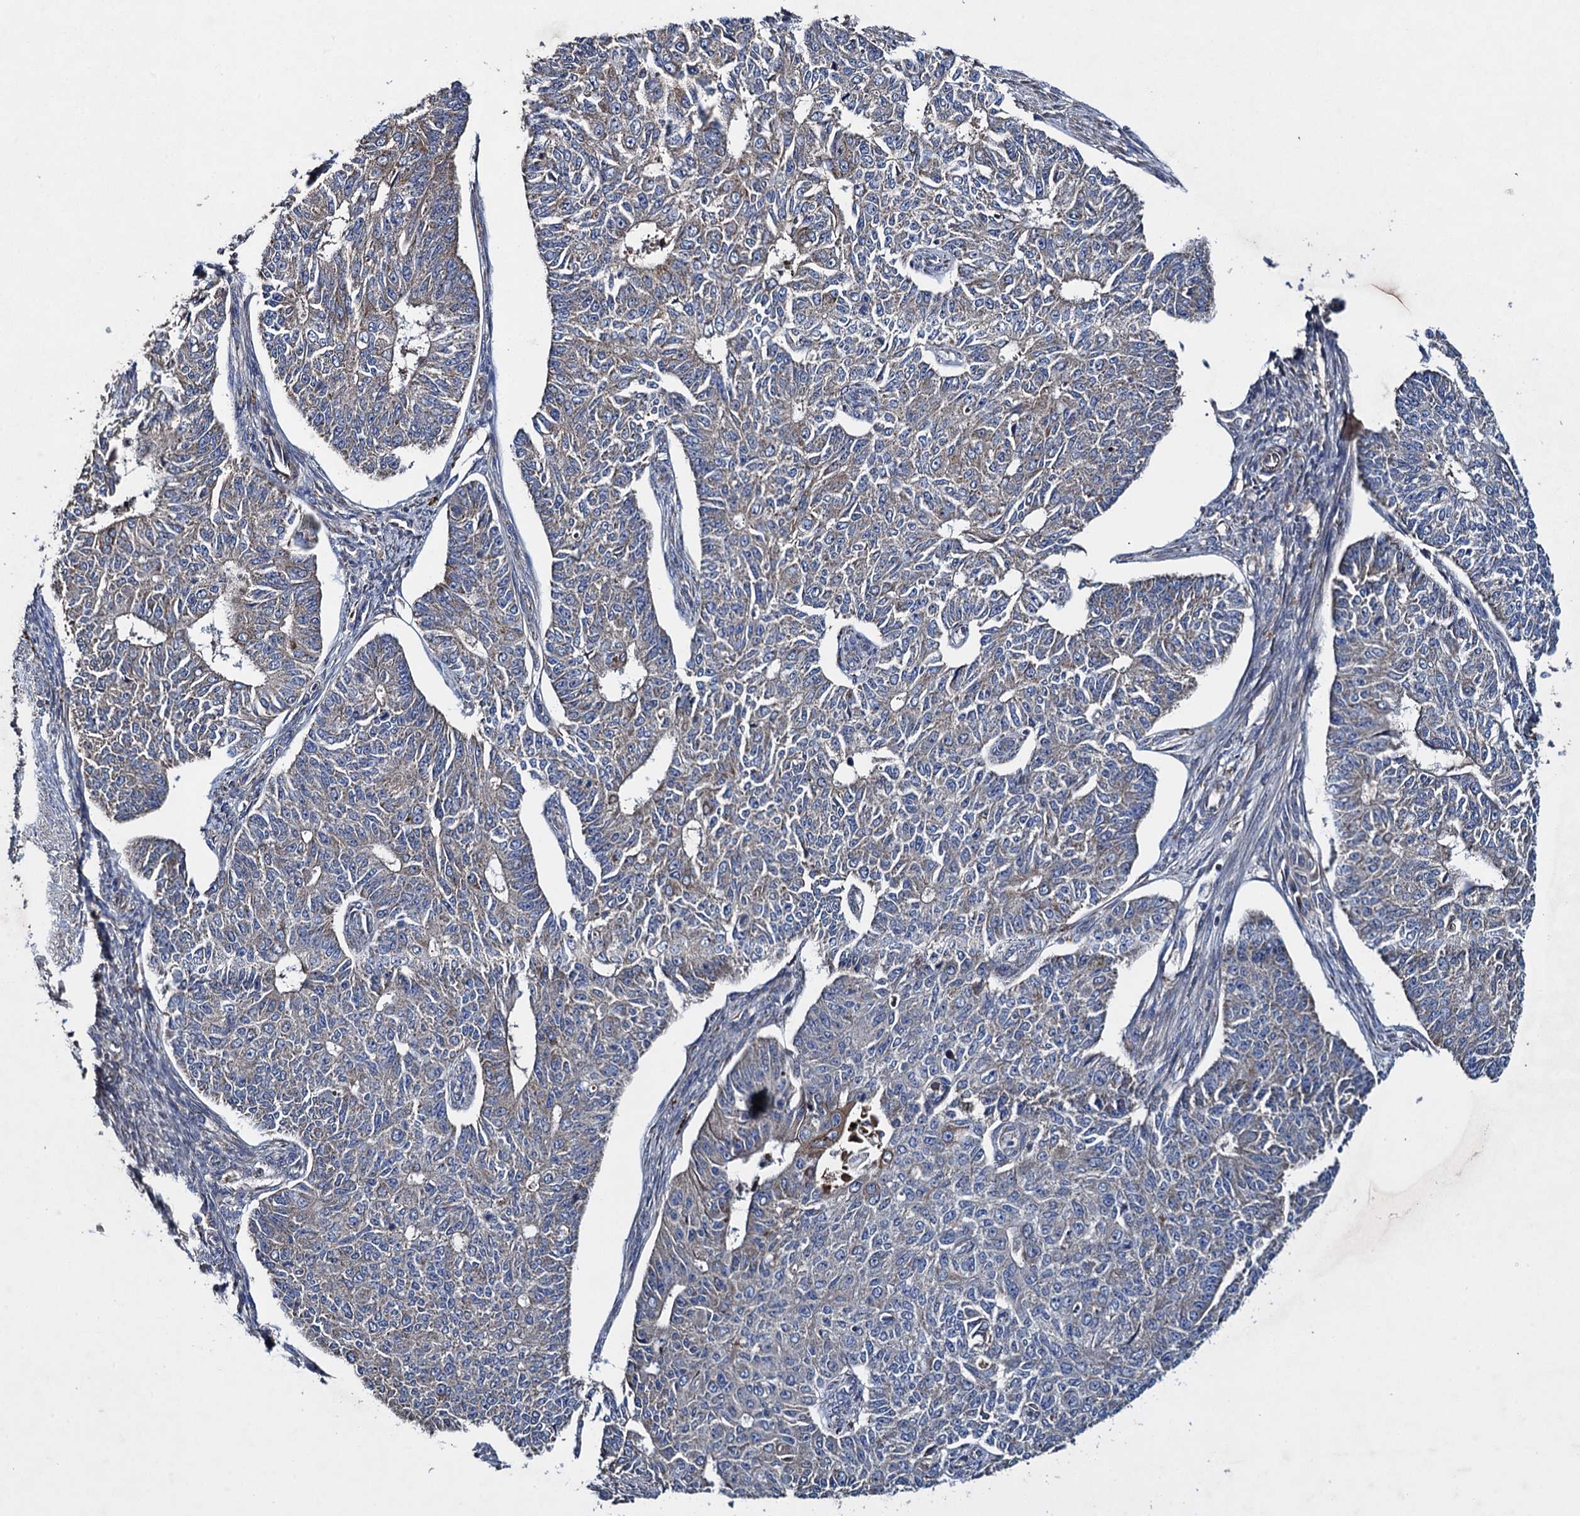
{"staining": {"intensity": "weak", "quantity": "<25%", "location": "cytoplasmic/membranous"}, "tissue": "endometrial cancer", "cell_type": "Tumor cells", "image_type": "cancer", "snomed": [{"axis": "morphology", "description": "Adenocarcinoma, NOS"}, {"axis": "topography", "description": "Endometrium"}], "caption": "Endometrial cancer was stained to show a protein in brown. There is no significant positivity in tumor cells.", "gene": "TXNDC11", "patient": {"sex": "female", "age": 32}}